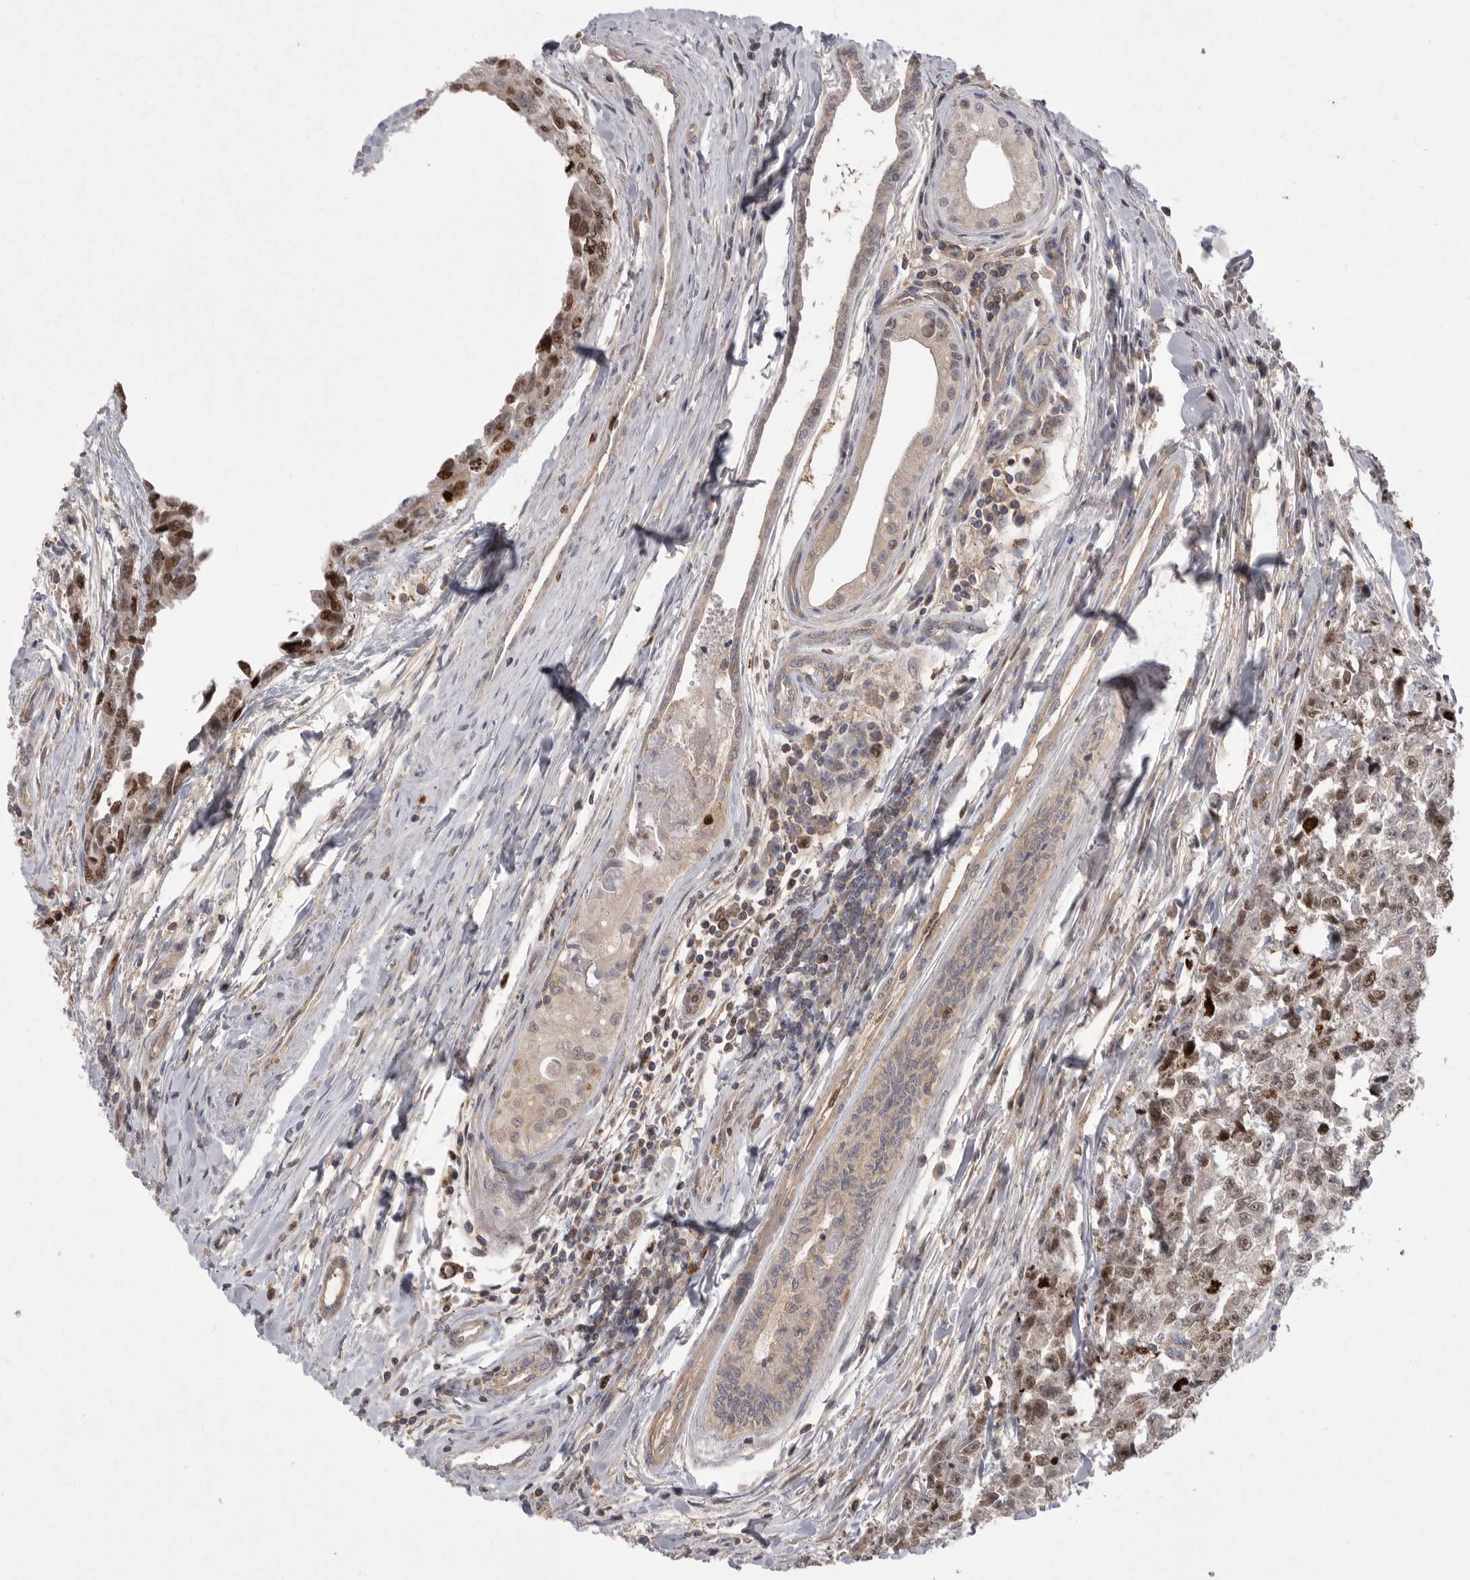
{"staining": {"intensity": "strong", "quantity": "25%-75%", "location": "nuclear"}, "tissue": "testis cancer", "cell_type": "Tumor cells", "image_type": "cancer", "snomed": [{"axis": "morphology", "description": "Carcinoma, Embryonal, NOS"}, {"axis": "topography", "description": "Testis"}], "caption": "There is high levels of strong nuclear expression in tumor cells of testis cancer (embryonal carcinoma), as demonstrated by immunohistochemical staining (brown color).", "gene": "TOP2A", "patient": {"sex": "male", "age": 28}}